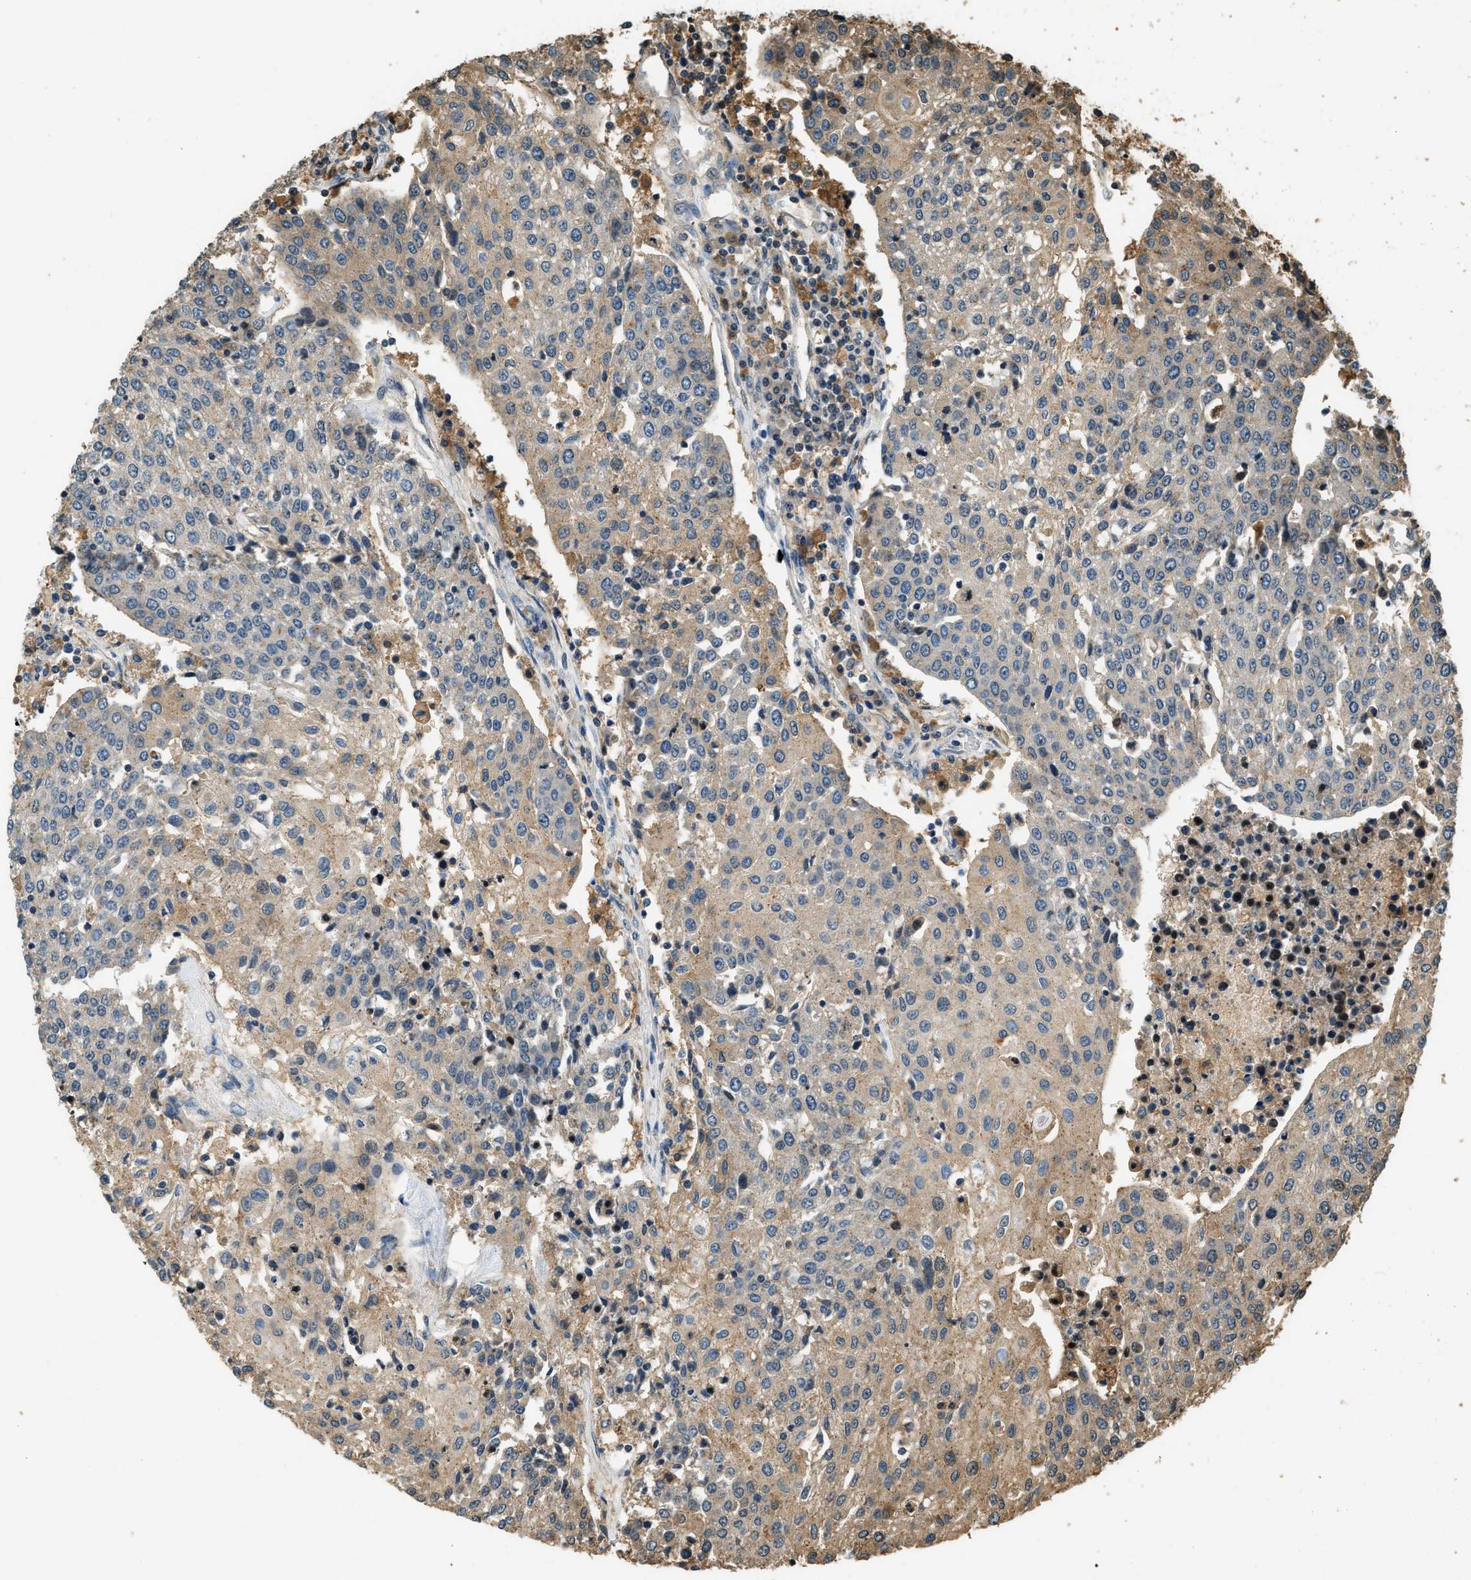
{"staining": {"intensity": "weak", "quantity": "<25%", "location": "cytoplasmic/membranous"}, "tissue": "urothelial cancer", "cell_type": "Tumor cells", "image_type": "cancer", "snomed": [{"axis": "morphology", "description": "Urothelial carcinoma, High grade"}, {"axis": "topography", "description": "Urinary bladder"}], "caption": "IHC histopathology image of neoplastic tissue: human urothelial carcinoma (high-grade) stained with DAB displays no significant protein staining in tumor cells.", "gene": "RAP2A", "patient": {"sex": "female", "age": 85}}